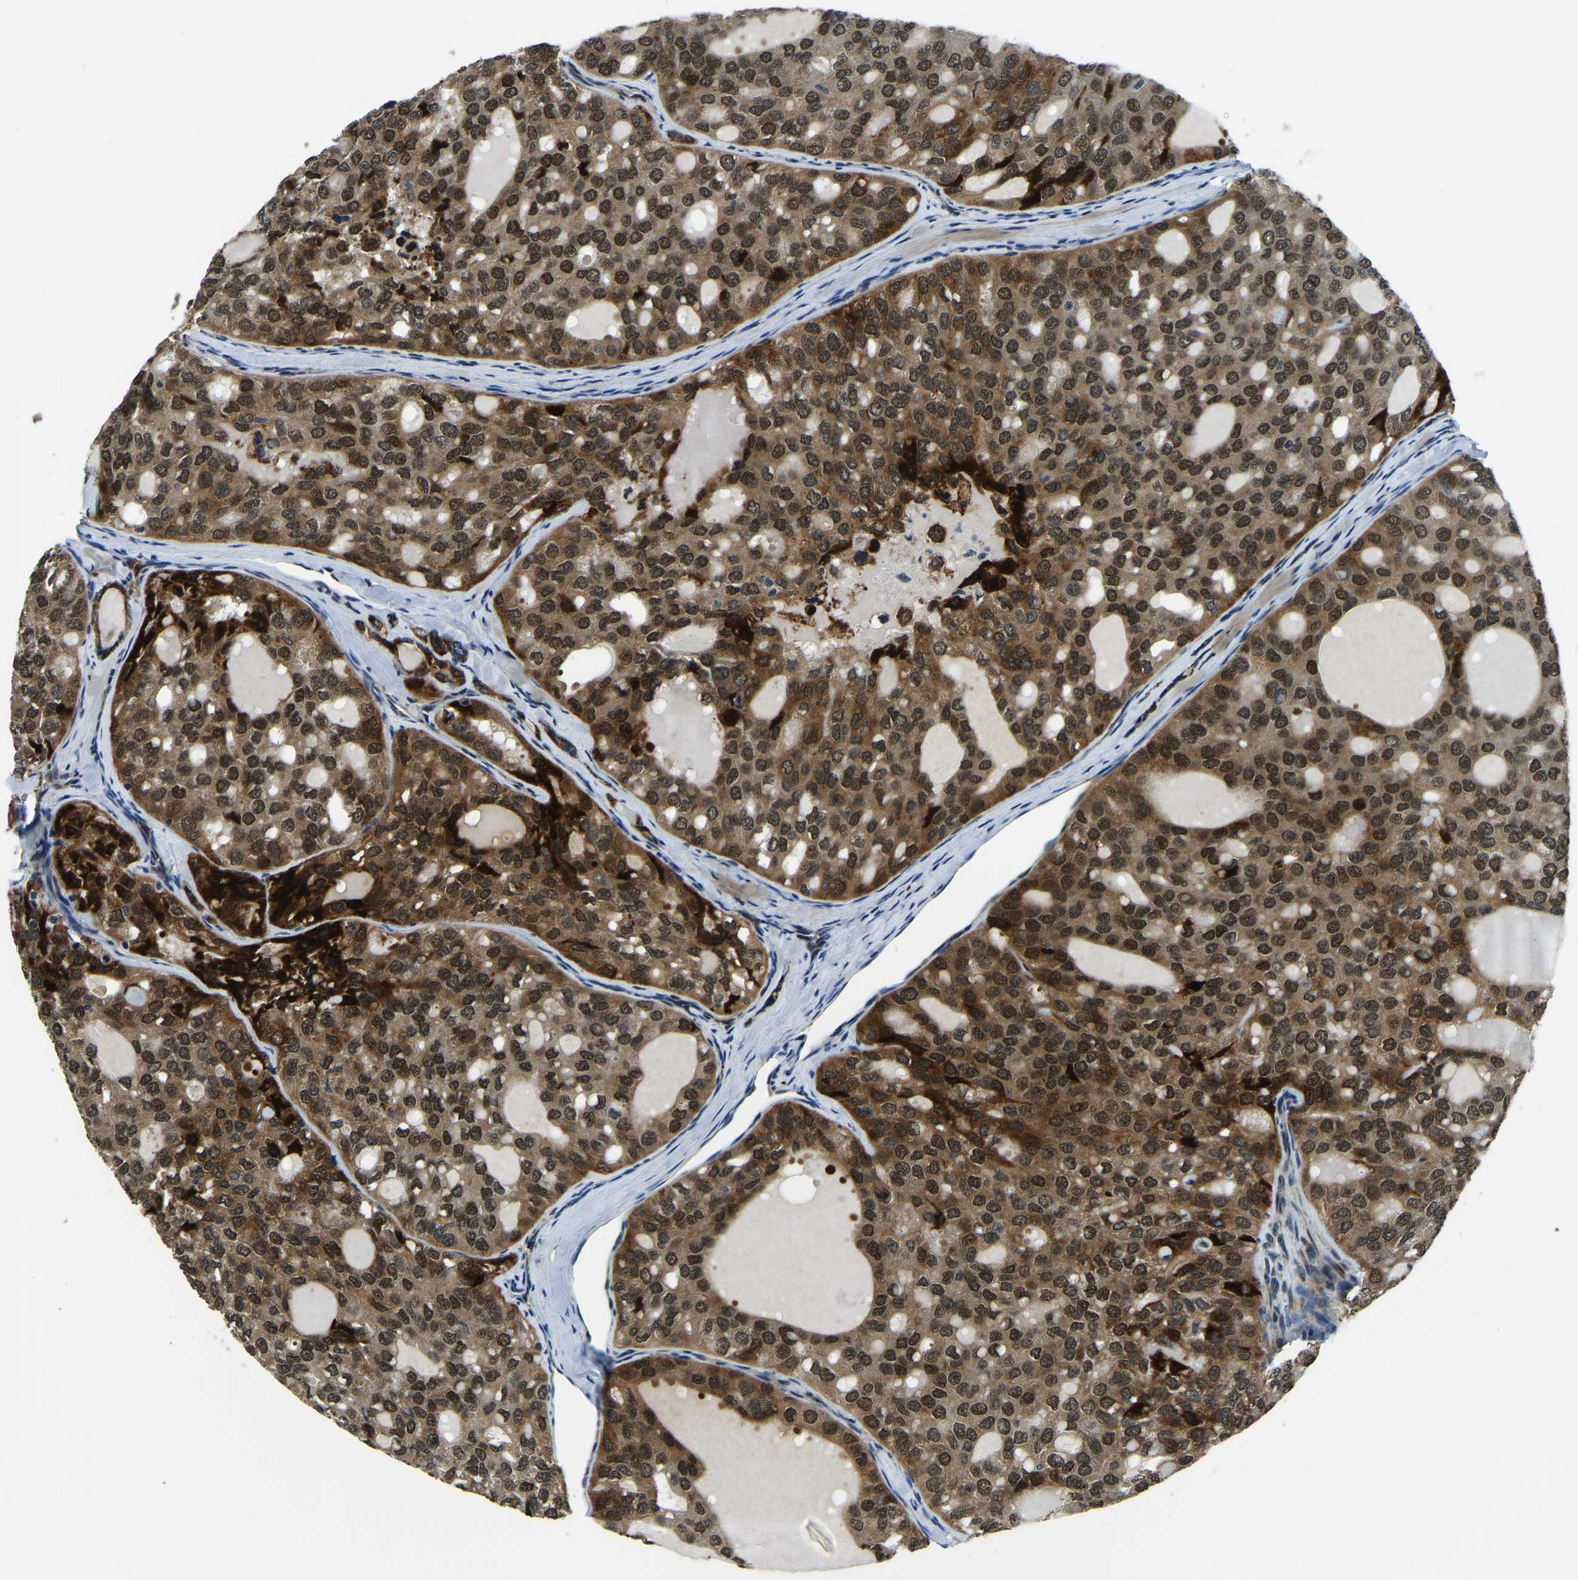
{"staining": {"intensity": "moderate", "quantity": ">75%", "location": "cytoplasmic/membranous,nuclear"}, "tissue": "thyroid cancer", "cell_type": "Tumor cells", "image_type": "cancer", "snomed": [{"axis": "morphology", "description": "Follicular adenoma carcinoma, NOS"}, {"axis": "topography", "description": "Thyroid gland"}], "caption": "Immunohistochemistry staining of thyroid follicular adenoma carcinoma, which demonstrates medium levels of moderate cytoplasmic/membranous and nuclear positivity in approximately >75% of tumor cells indicating moderate cytoplasmic/membranous and nuclear protein expression. The staining was performed using DAB (brown) for protein detection and nuclei were counterstained in hematoxylin (blue).", "gene": "ING2", "patient": {"sex": "male", "age": 75}}